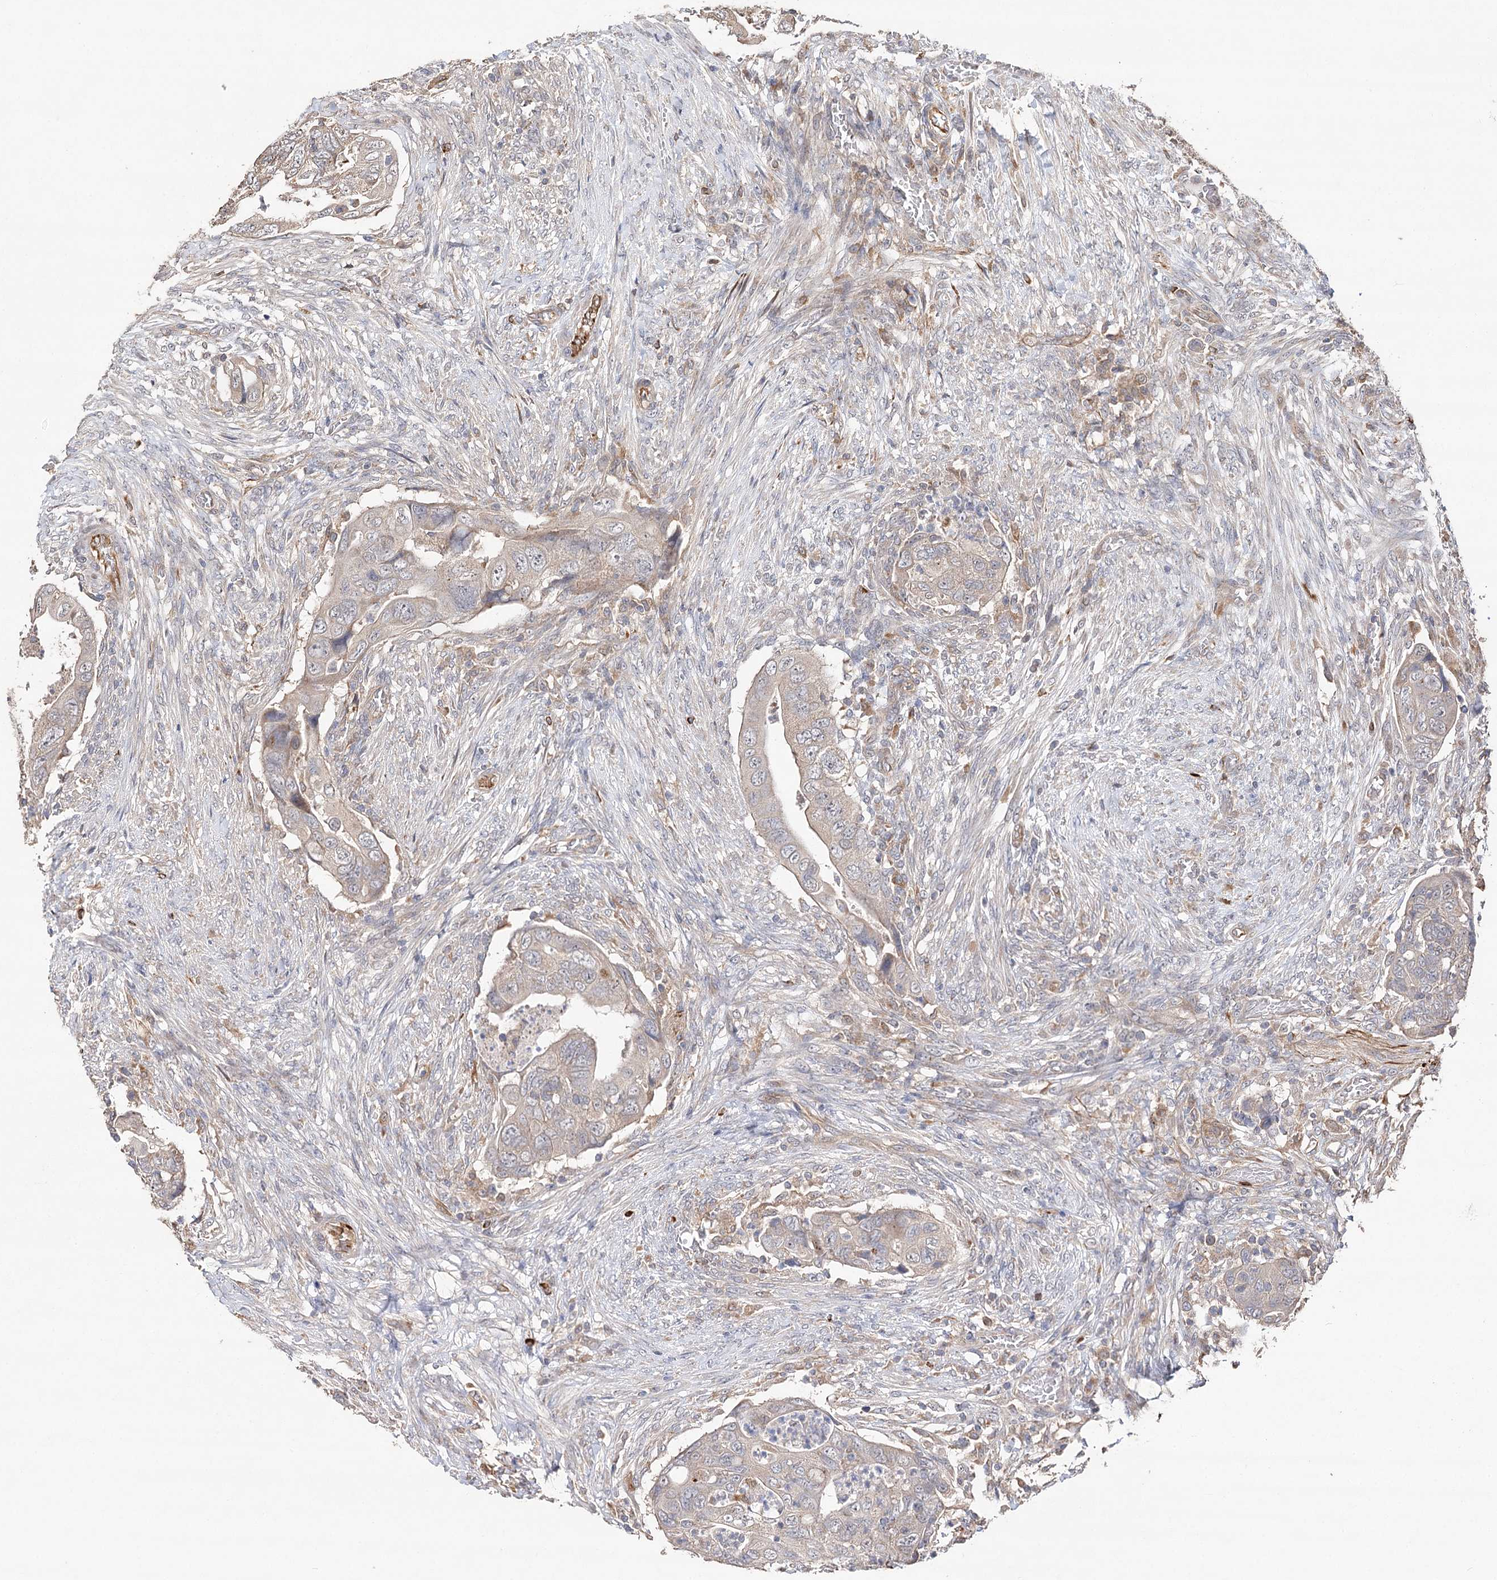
{"staining": {"intensity": "weak", "quantity": "25%-75%", "location": "cytoplasmic/membranous"}, "tissue": "colorectal cancer", "cell_type": "Tumor cells", "image_type": "cancer", "snomed": [{"axis": "morphology", "description": "Adenocarcinoma, NOS"}, {"axis": "topography", "description": "Rectum"}], "caption": "Weak cytoplasmic/membranous protein expression is appreciated in about 25%-75% of tumor cells in colorectal cancer.", "gene": "DMXL1", "patient": {"sex": "male", "age": 63}}